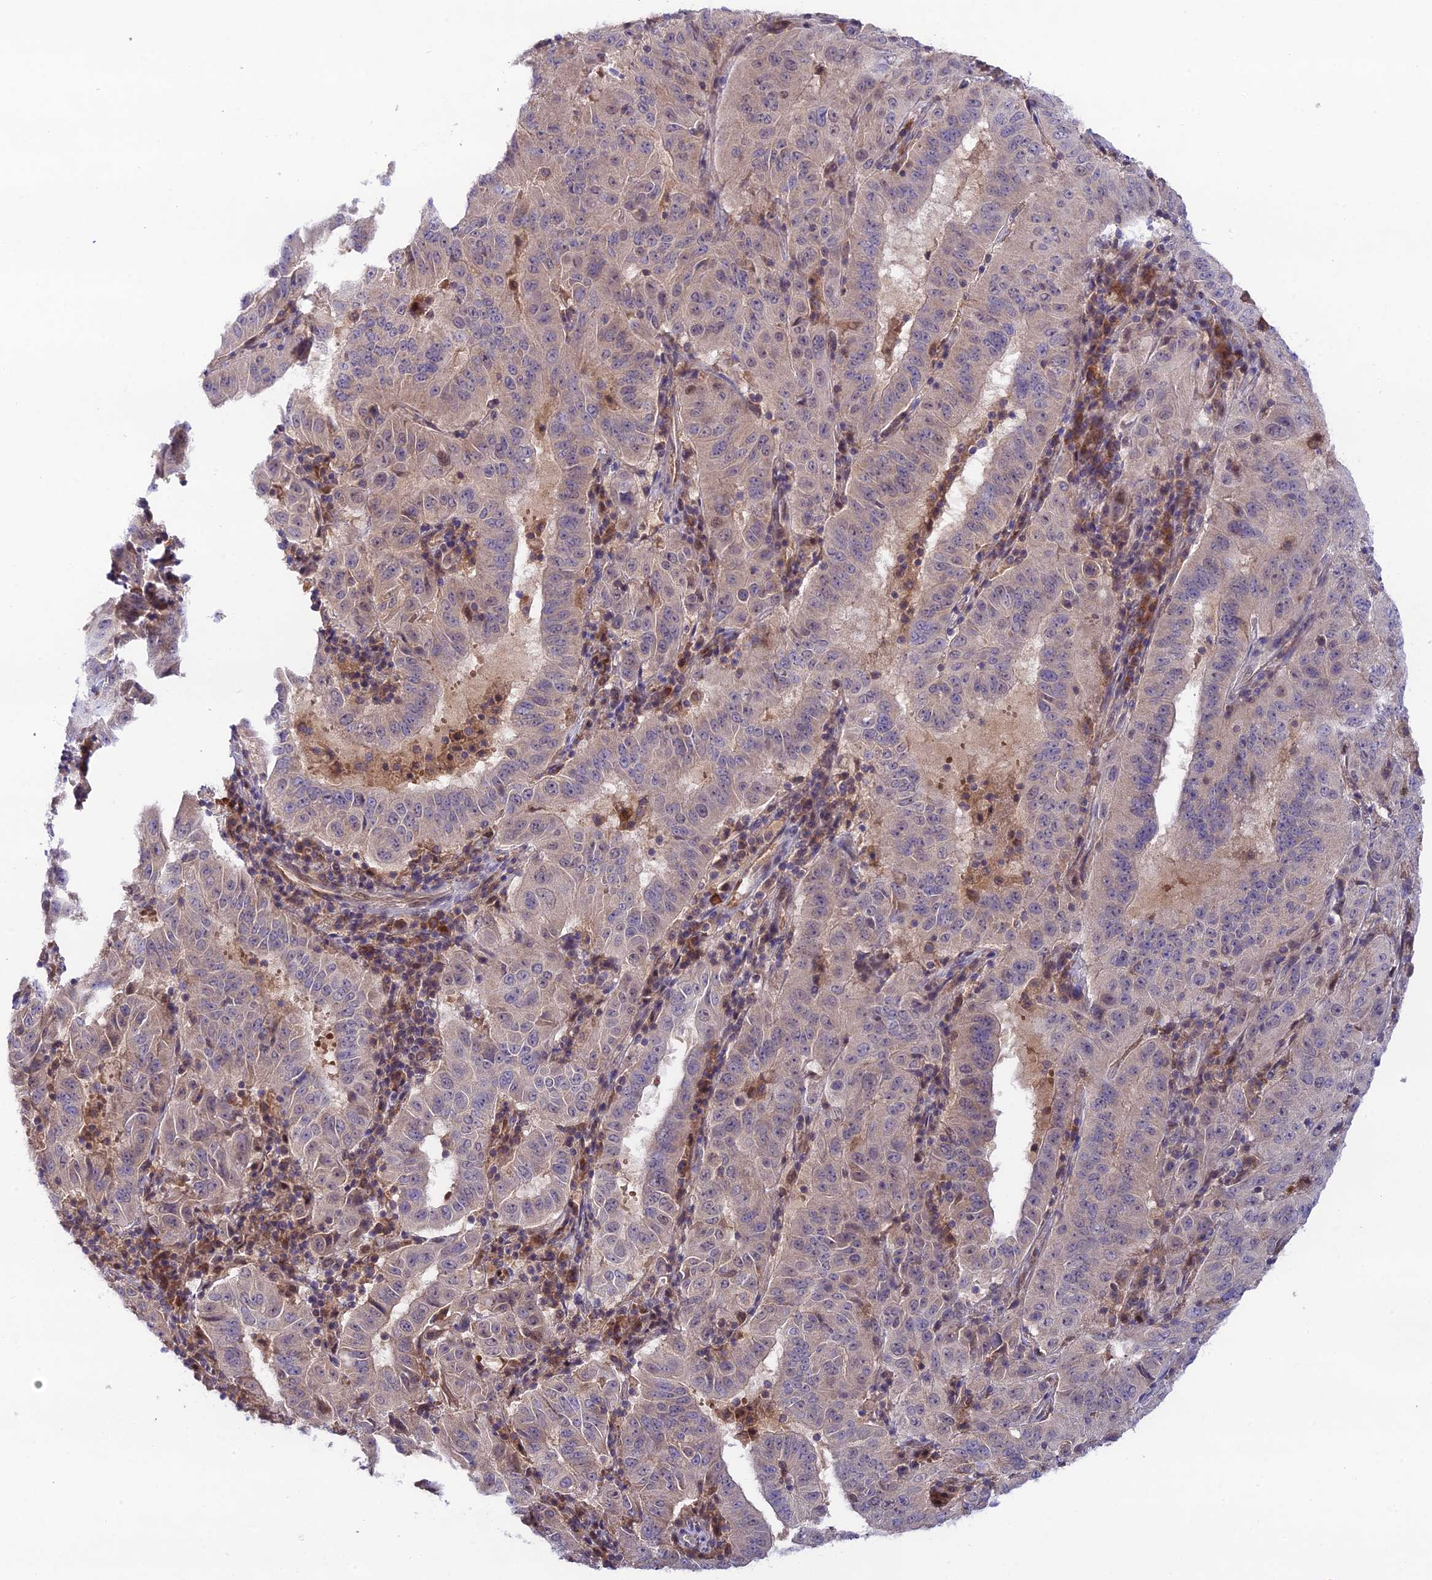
{"staining": {"intensity": "negative", "quantity": "none", "location": "none"}, "tissue": "pancreatic cancer", "cell_type": "Tumor cells", "image_type": "cancer", "snomed": [{"axis": "morphology", "description": "Adenocarcinoma, NOS"}, {"axis": "topography", "description": "Pancreas"}], "caption": "Pancreatic cancer stained for a protein using IHC displays no staining tumor cells.", "gene": "TRIM40", "patient": {"sex": "male", "age": 63}}